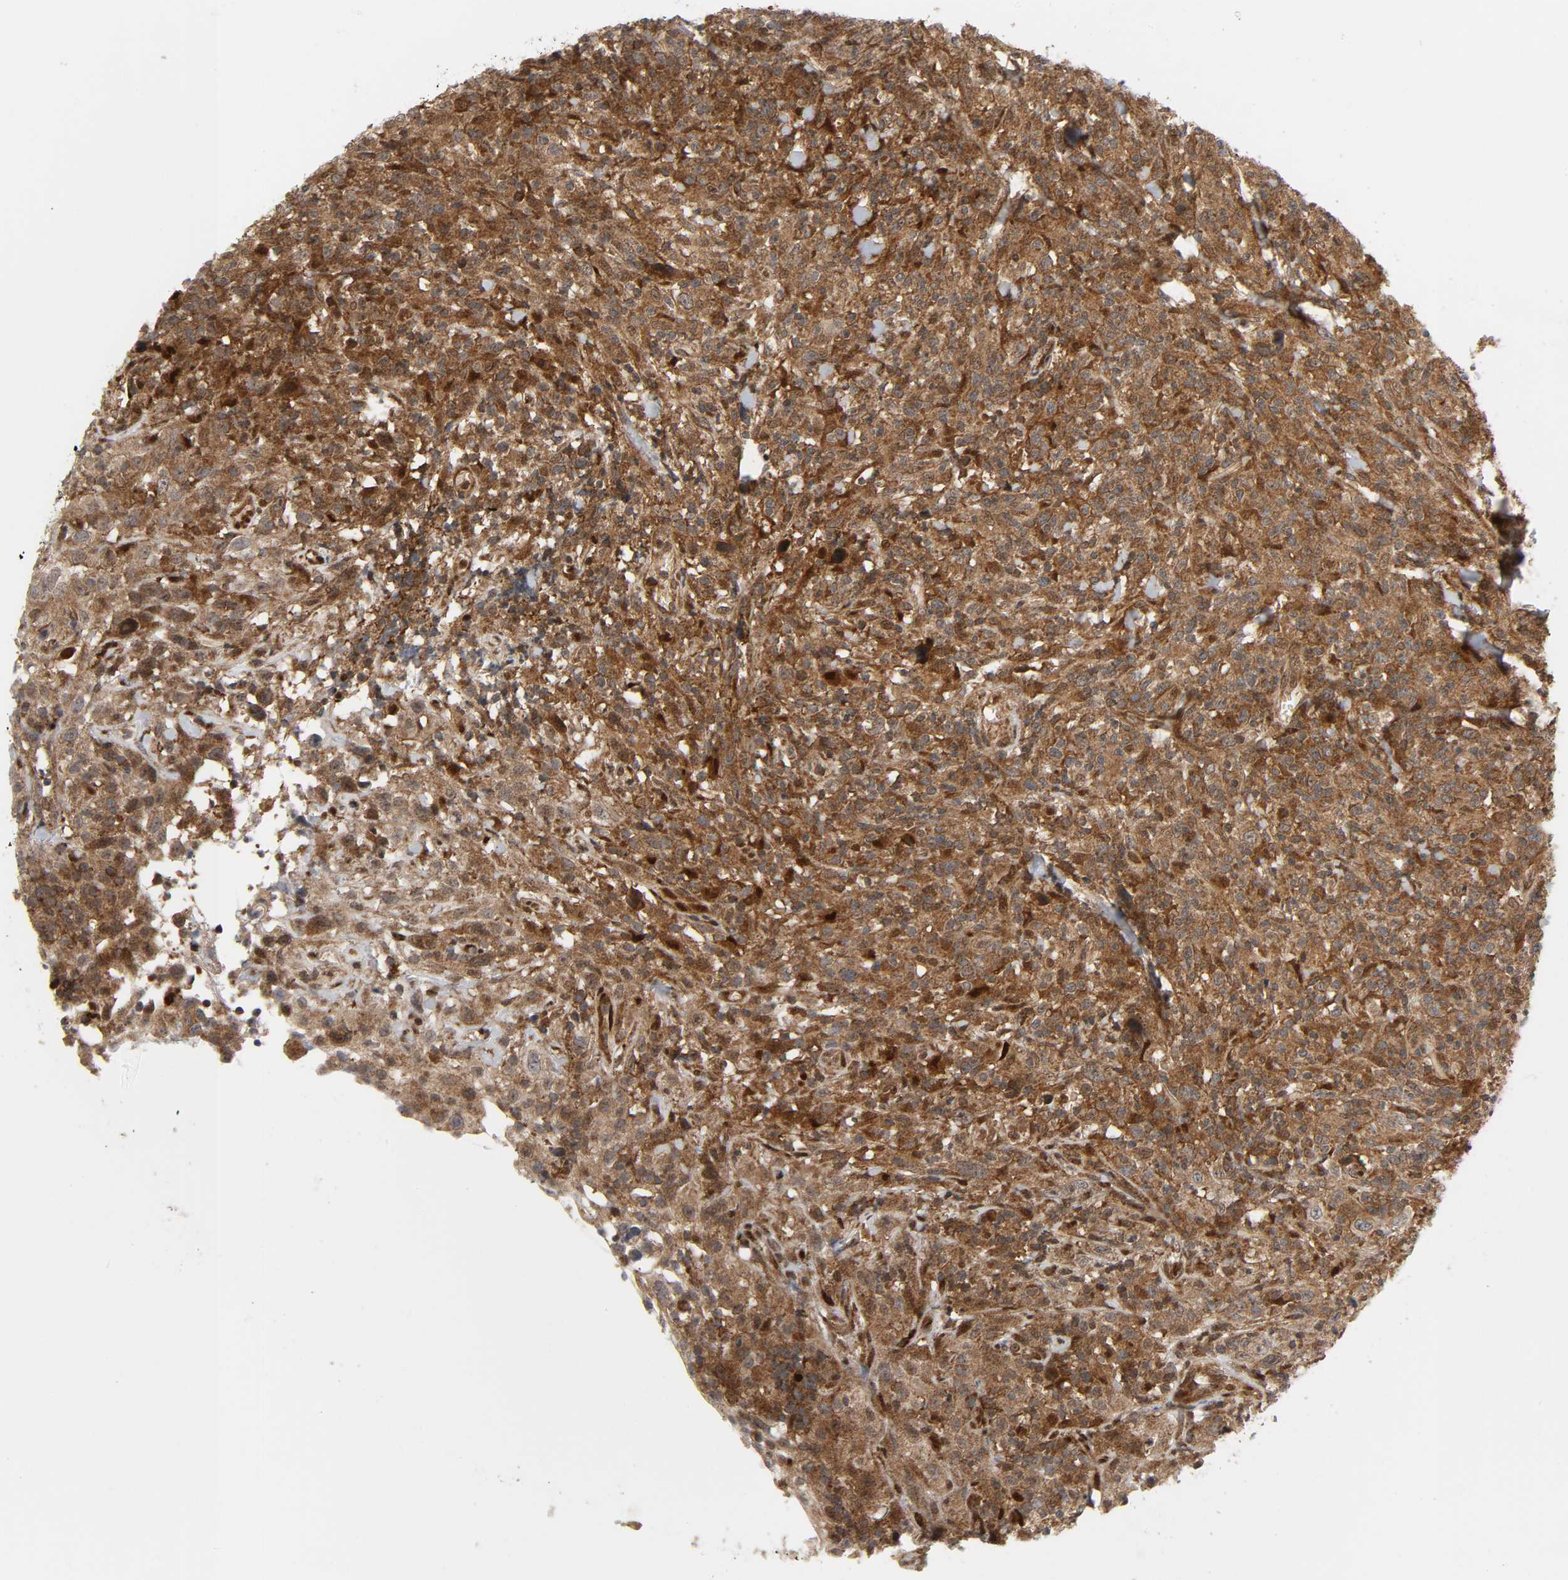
{"staining": {"intensity": "strong", "quantity": ">75%", "location": "cytoplasmic/membranous"}, "tissue": "thyroid cancer", "cell_type": "Tumor cells", "image_type": "cancer", "snomed": [{"axis": "morphology", "description": "Carcinoma, NOS"}, {"axis": "topography", "description": "Thyroid gland"}], "caption": "Immunohistochemical staining of thyroid carcinoma exhibits high levels of strong cytoplasmic/membranous protein expression in about >75% of tumor cells.", "gene": "CHUK", "patient": {"sex": "female", "age": 77}}